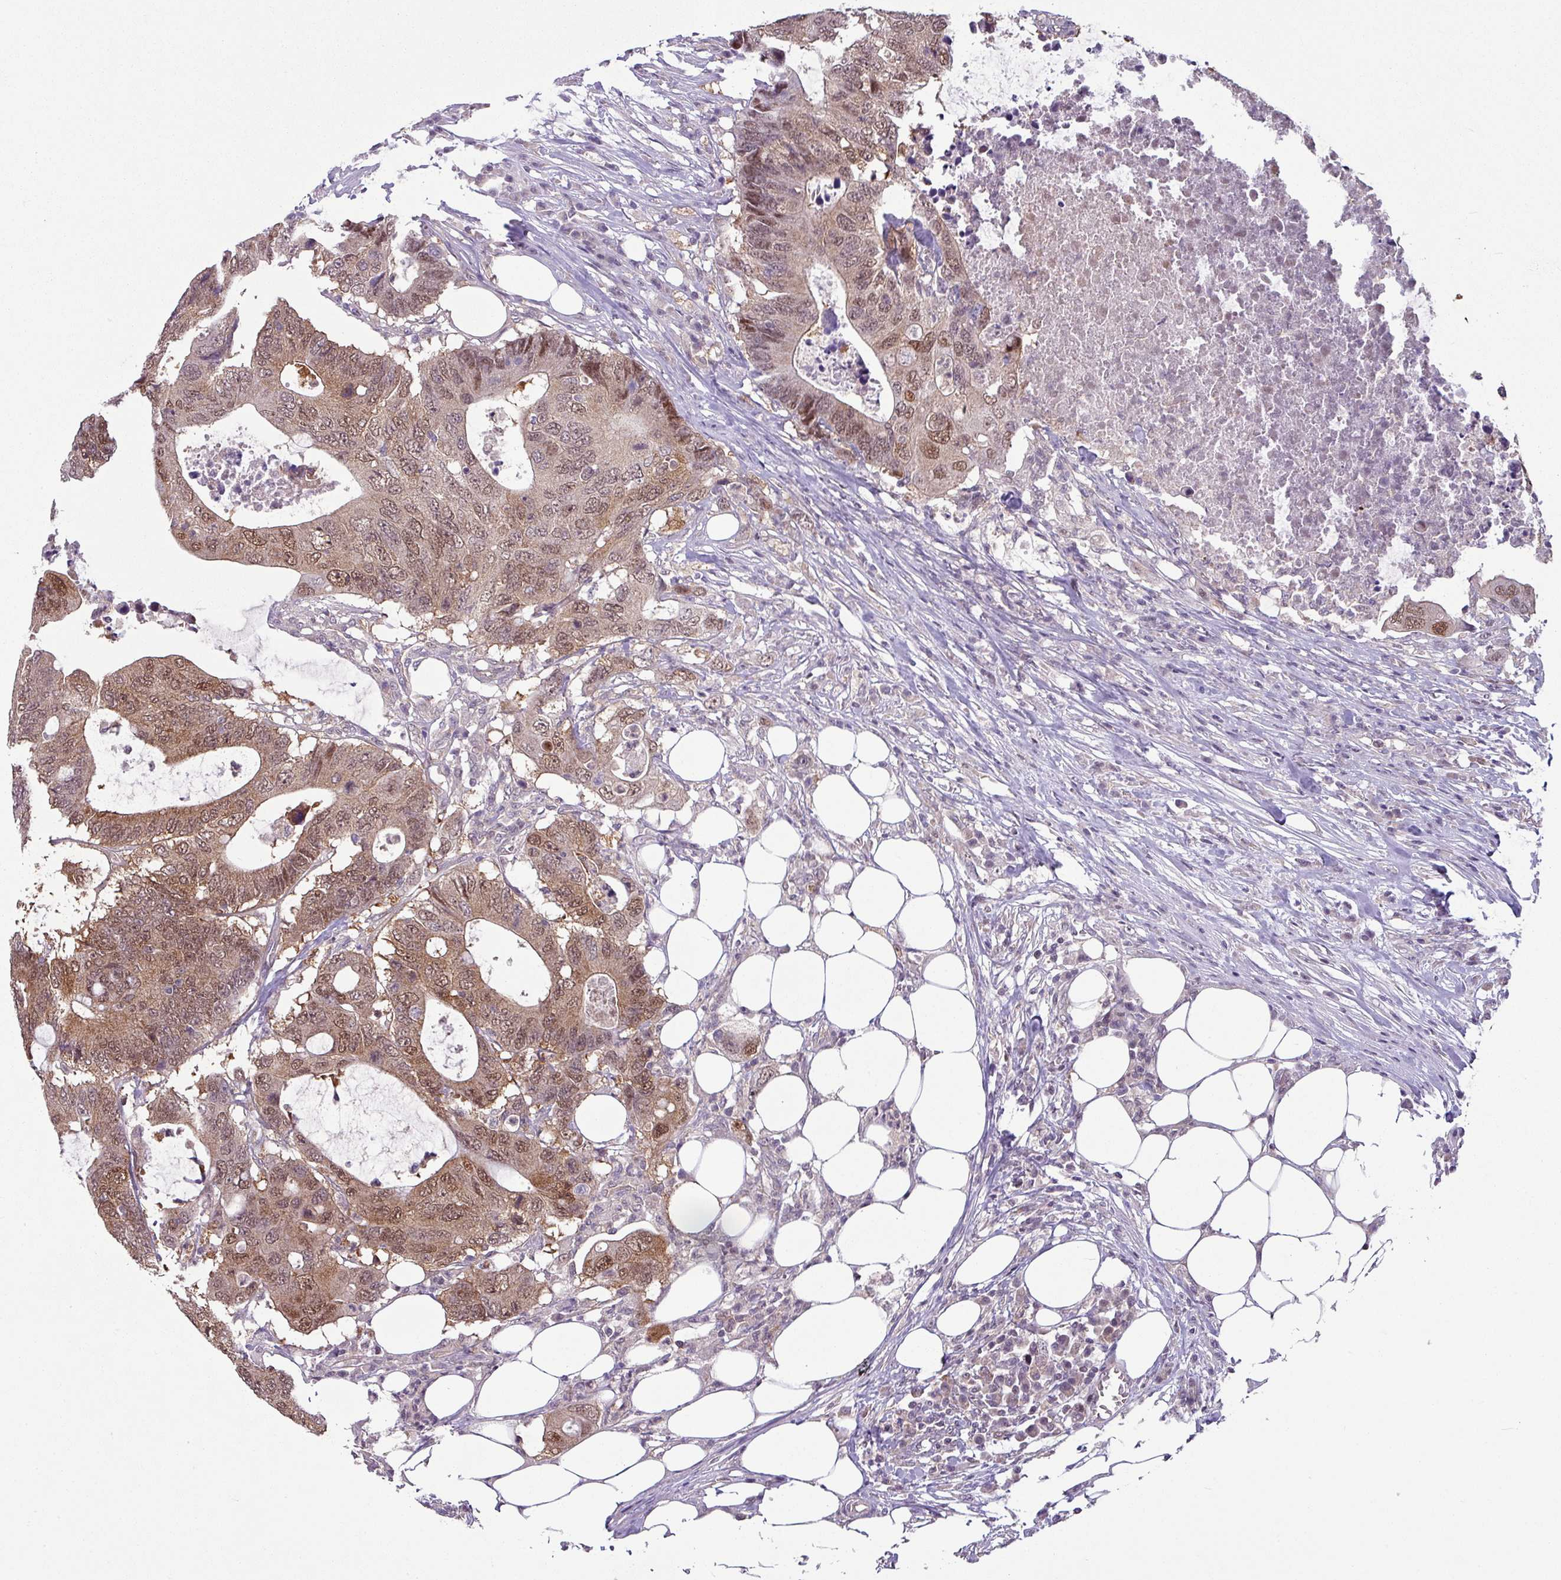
{"staining": {"intensity": "moderate", "quantity": ">75%", "location": "cytoplasmic/membranous,nuclear"}, "tissue": "colorectal cancer", "cell_type": "Tumor cells", "image_type": "cancer", "snomed": [{"axis": "morphology", "description": "Adenocarcinoma, NOS"}, {"axis": "topography", "description": "Colon"}], "caption": "IHC staining of colorectal adenocarcinoma, which demonstrates medium levels of moderate cytoplasmic/membranous and nuclear positivity in about >75% of tumor cells indicating moderate cytoplasmic/membranous and nuclear protein positivity. The staining was performed using DAB (brown) for protein detection and nuclei were counterstained in hematoxylin (blue).", "gene": "TTLL12", "patient": {"sex": "male", "age": 71}}